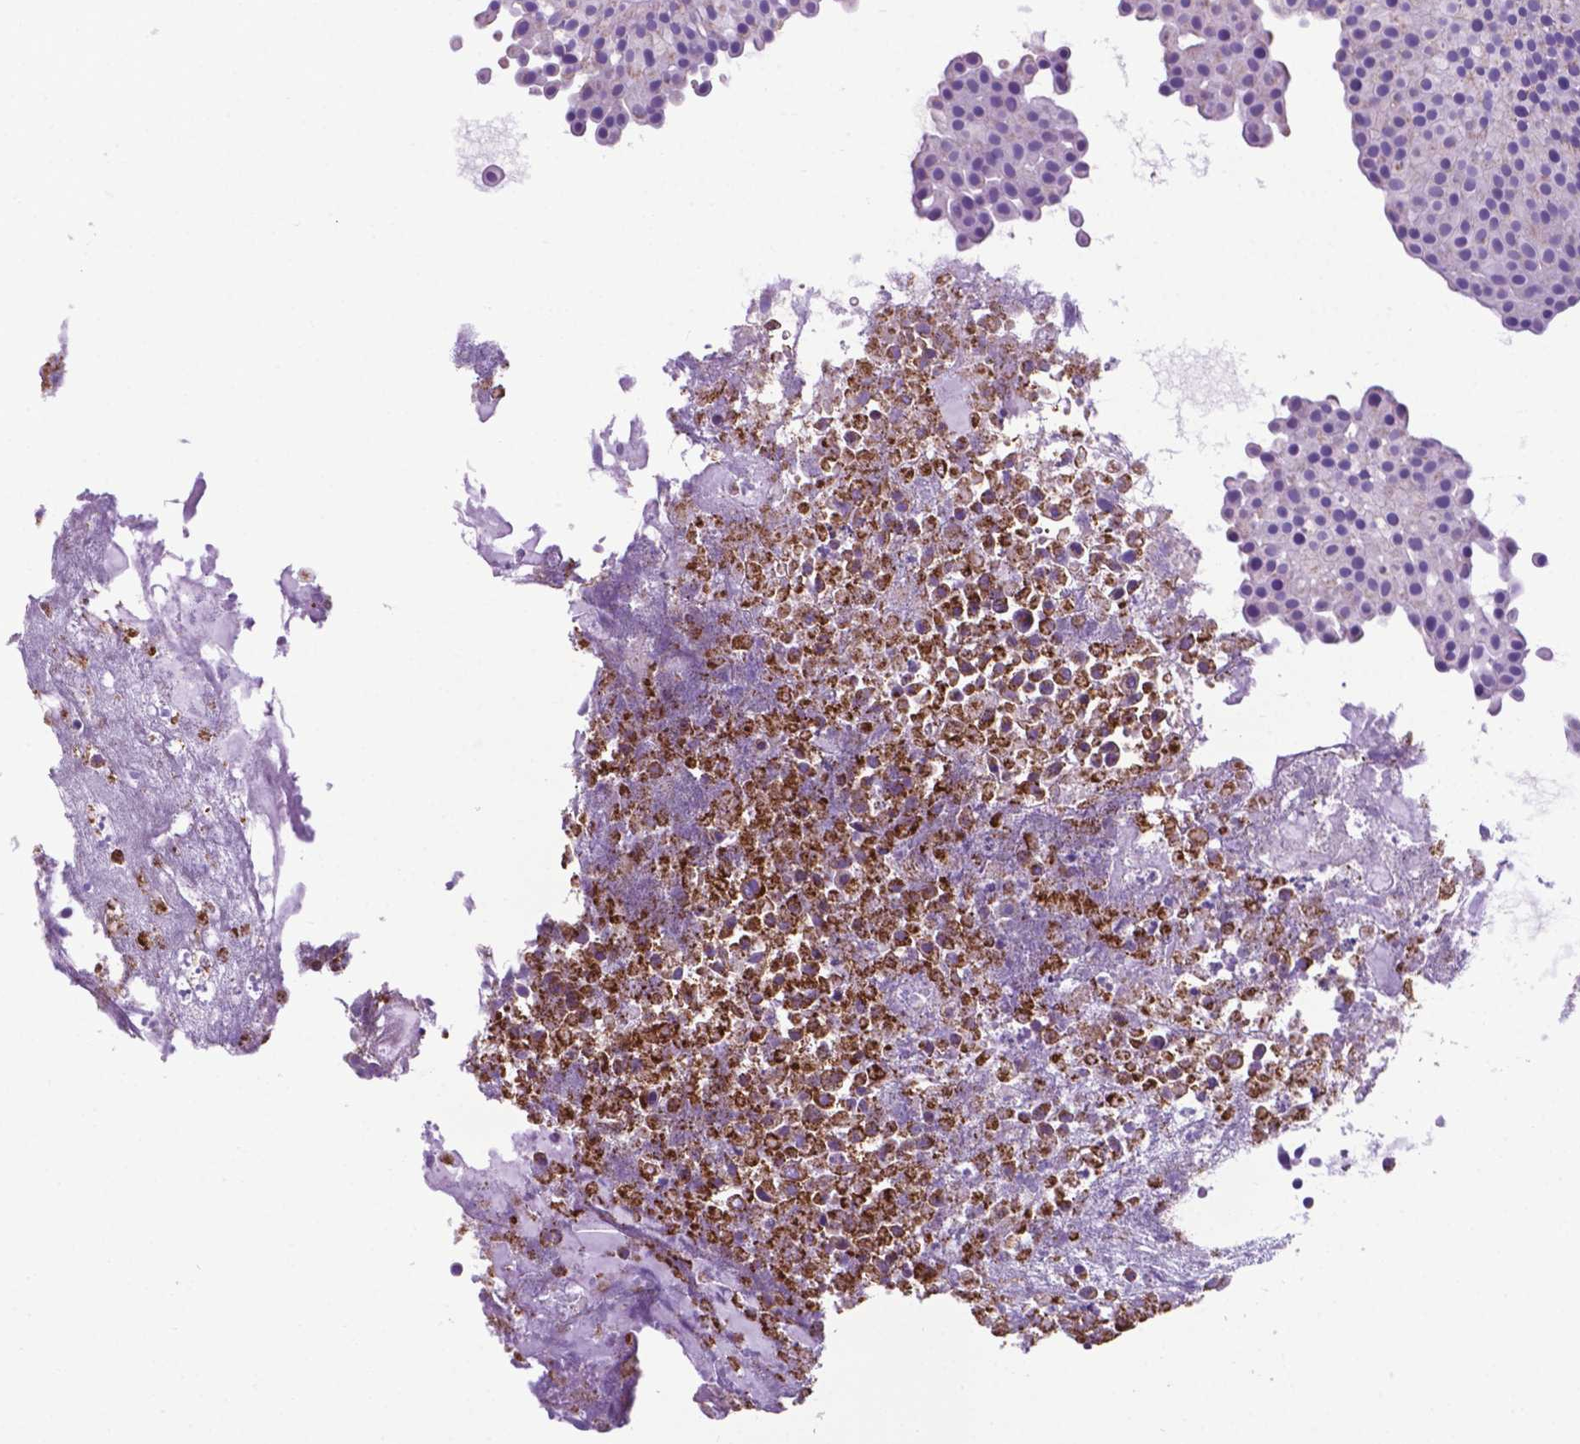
{"staining": {"intensity": "negative", "quantity": "none", "location": "none"}, "tissue": "urothelial cancer", "cell_type": "Tumor cells", "image_type": "cancer", "snomed": [{"axis": "morphology", "description": "Urothelial carcinoma, Low grade"}, {"axis": "topography", "description": "Urinary bladder"}], "caption": "A photomicrograph of human low-grade urothelial carcinoma is negative for staining in tumor cells.", "gene": "POU3F3", "patient": {"sex": "female", "age": 87}}